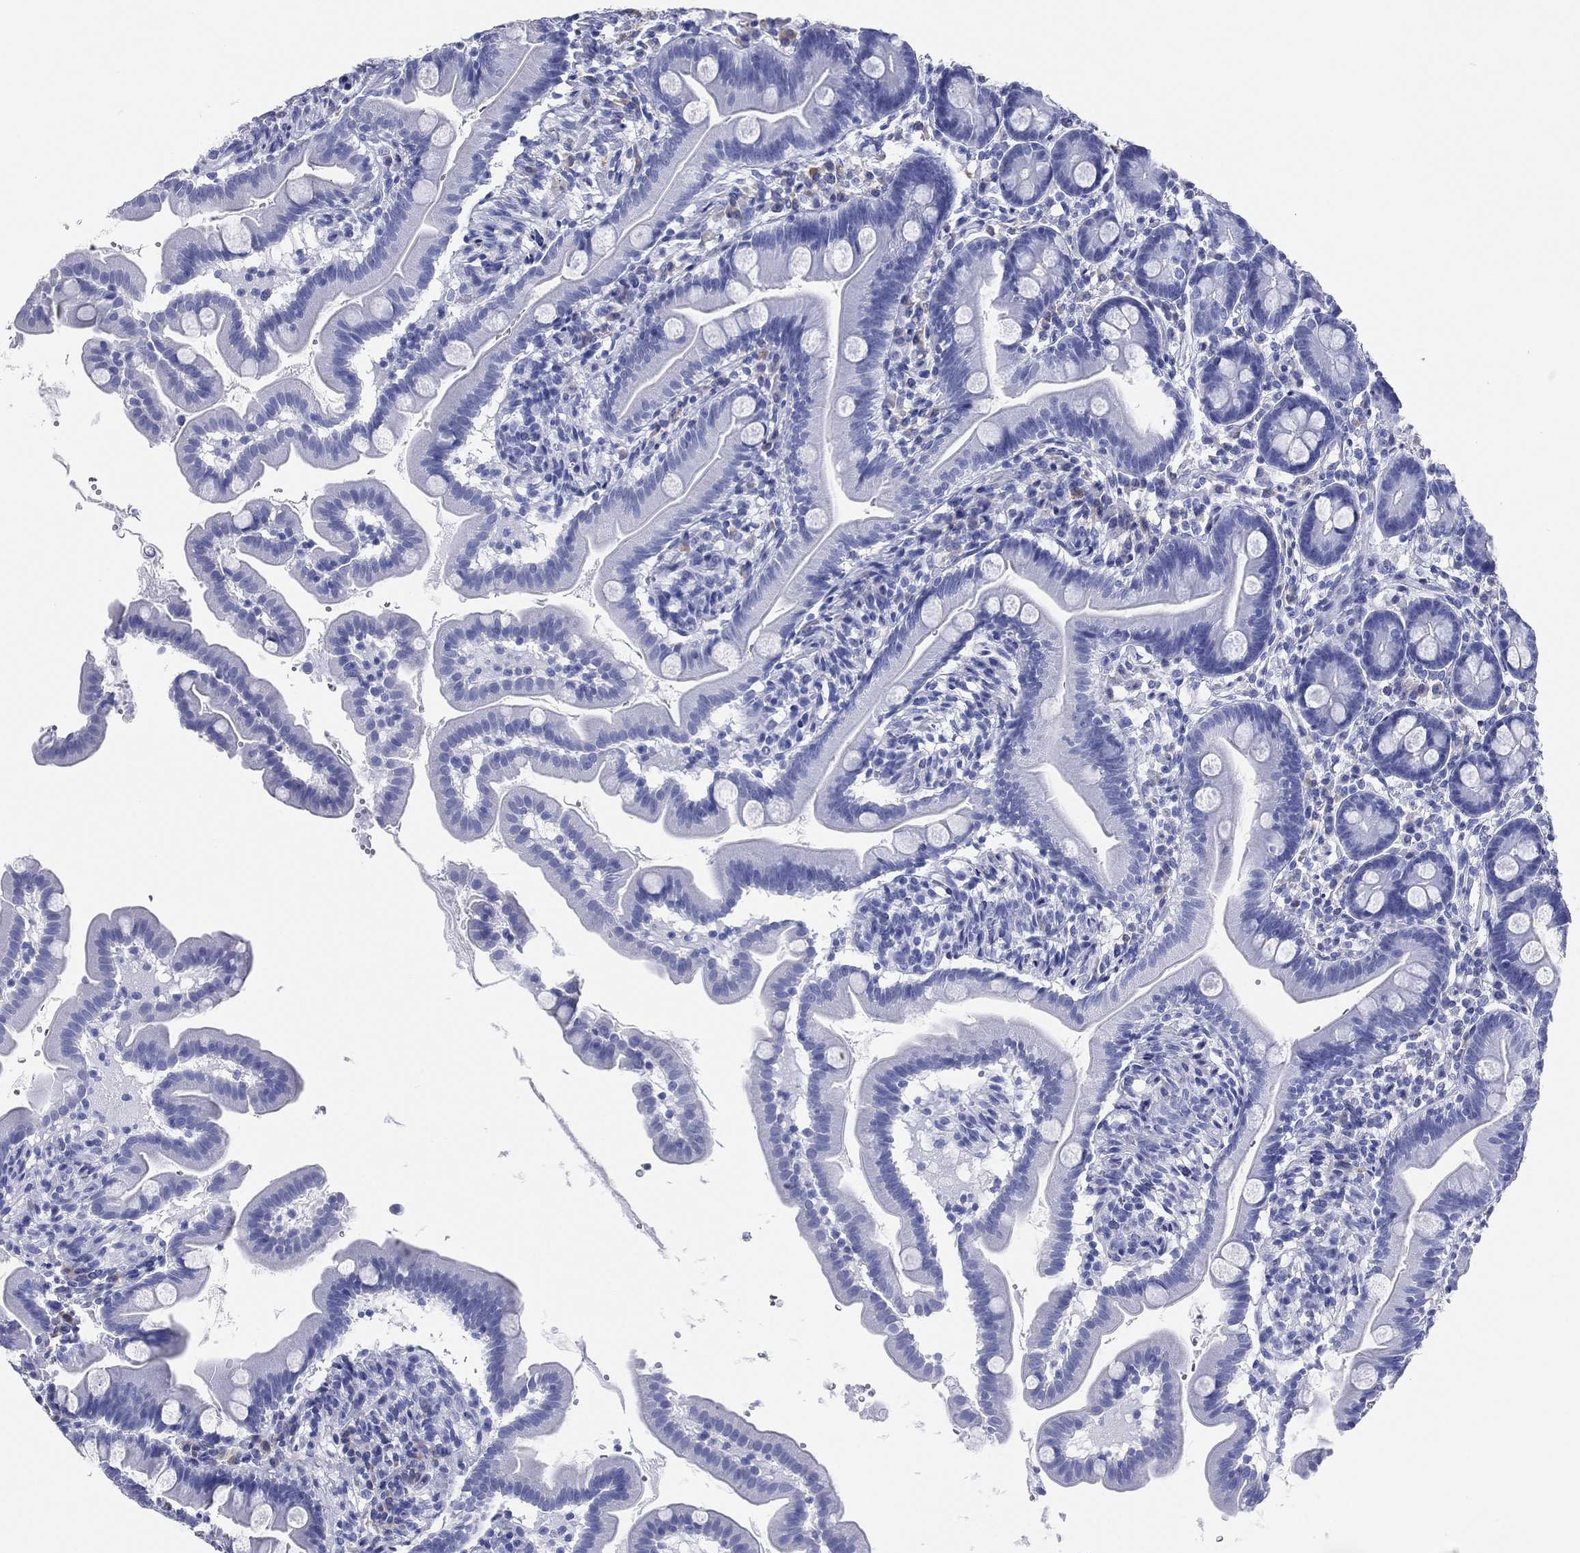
{"staining": {"intensity": "negative", "quantity": "none", "location": "none"}, "tissue": "small intestine", "cell_type": "Glandular cells", "image_type": "normal", "snomed": [{"axis": "morphology", "description": "Normal tissue, NOS"}, {"axis": "topography", "description": "Small intestine"}], "caption": "A high-resolution photomicrograph shows IHC staining of unremarkable small intestine, which shows no significant positivity in glandular cells.", "gene": "CD79A", "patient": {"sex": "female", "age": 44}}